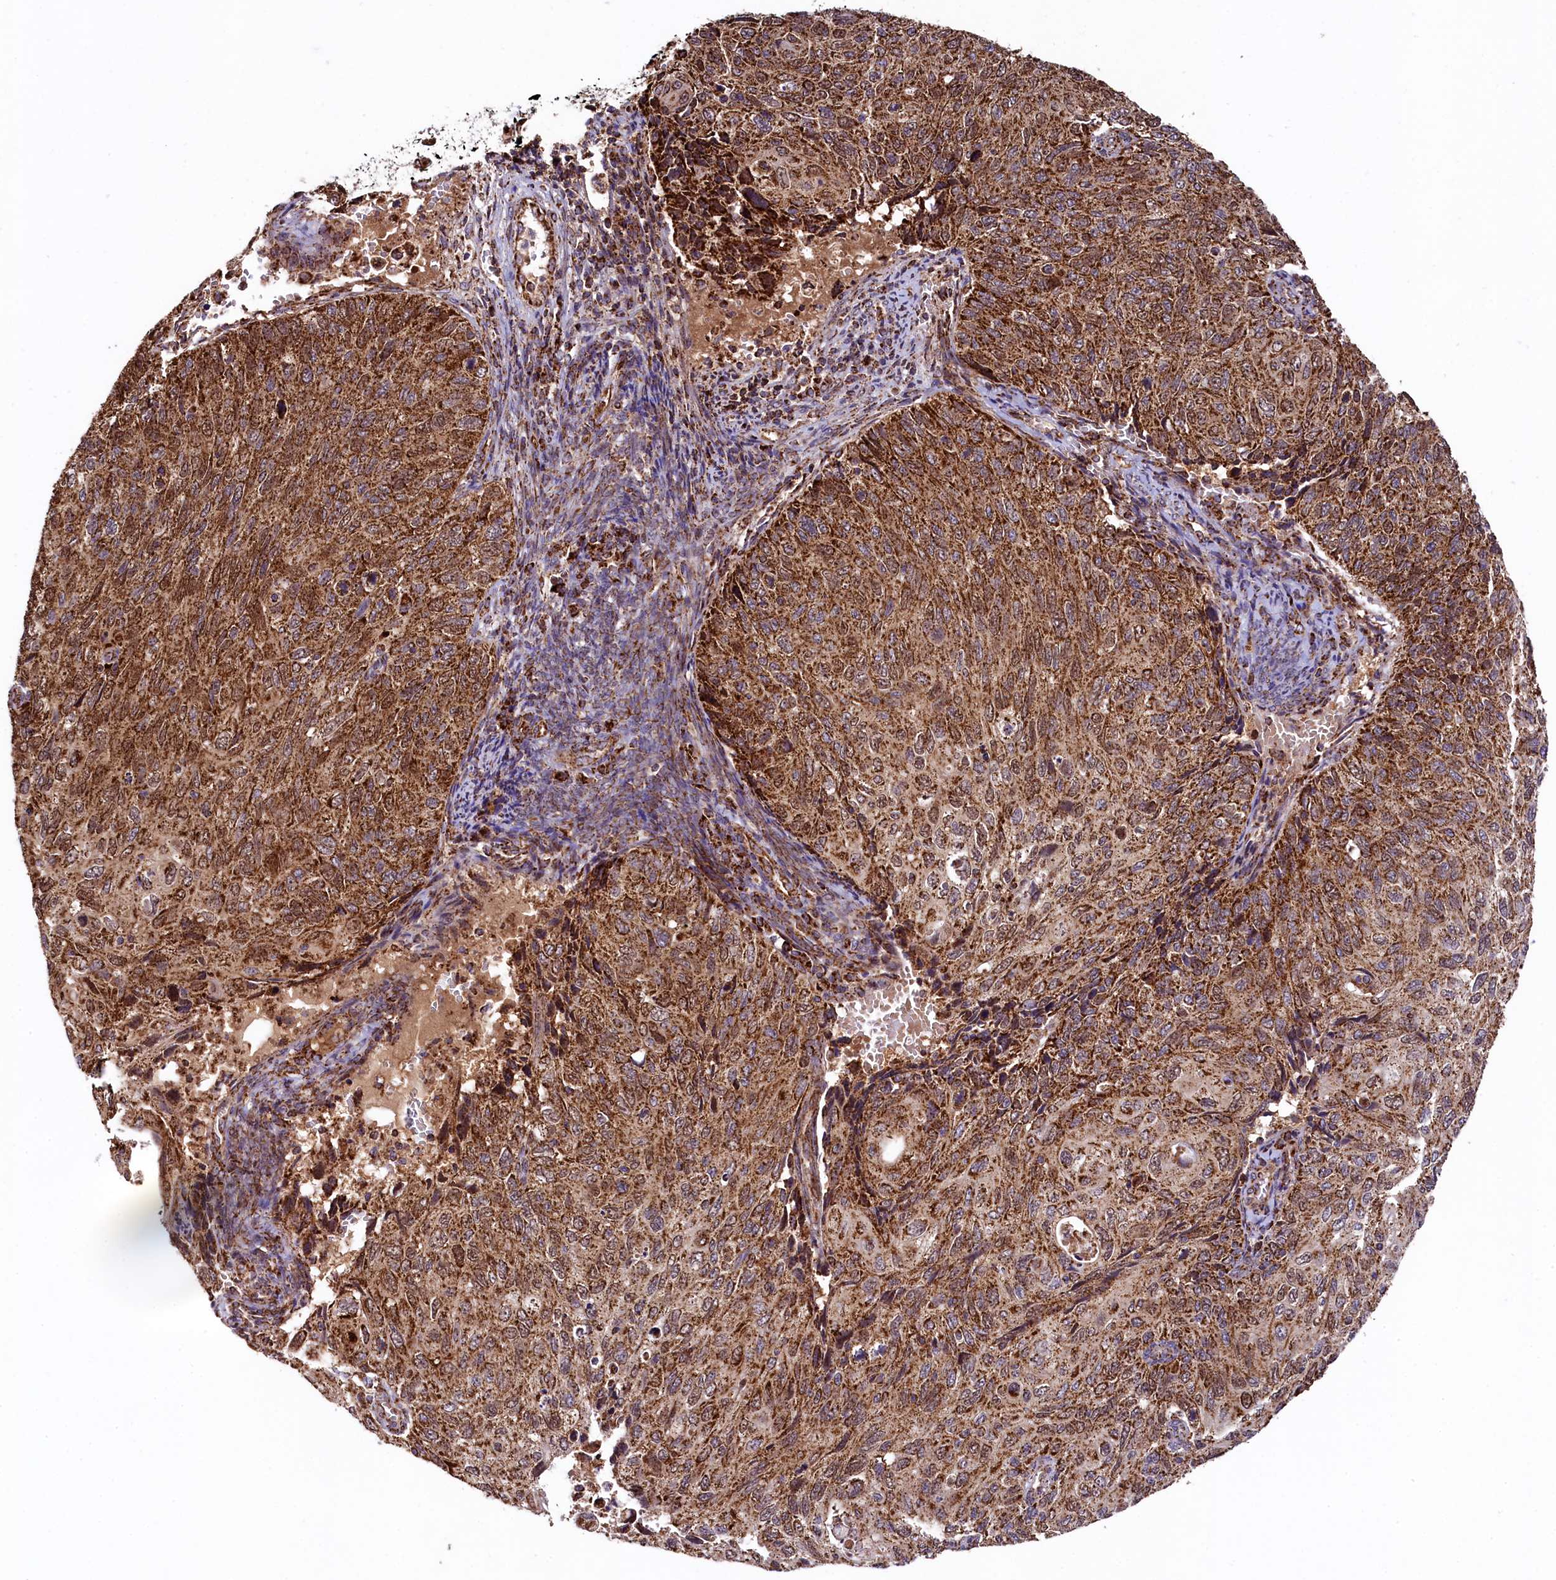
{"staining": {"intensity": "strong", "quantity": ">75%", "location": "cytoplasmic/membranous"}, "tissue": "cervical cancer", "cell_type": "Tumor cells", "image_type": "cancer", "snomed": [{"axis": "morphology", "description": "Squamous cell carcinoma, NOS"}, {"axis": "topography", "description": "Cervix"}], "caption": "This photomicrograph shows IHC staining of cervical squamous cell carcinoma, with high strong cytoplasmic/membranous staining in approximately >75% of tumor cells.", "gene": "CLYBL", "patient": {"sex": "female", "age": 70}}